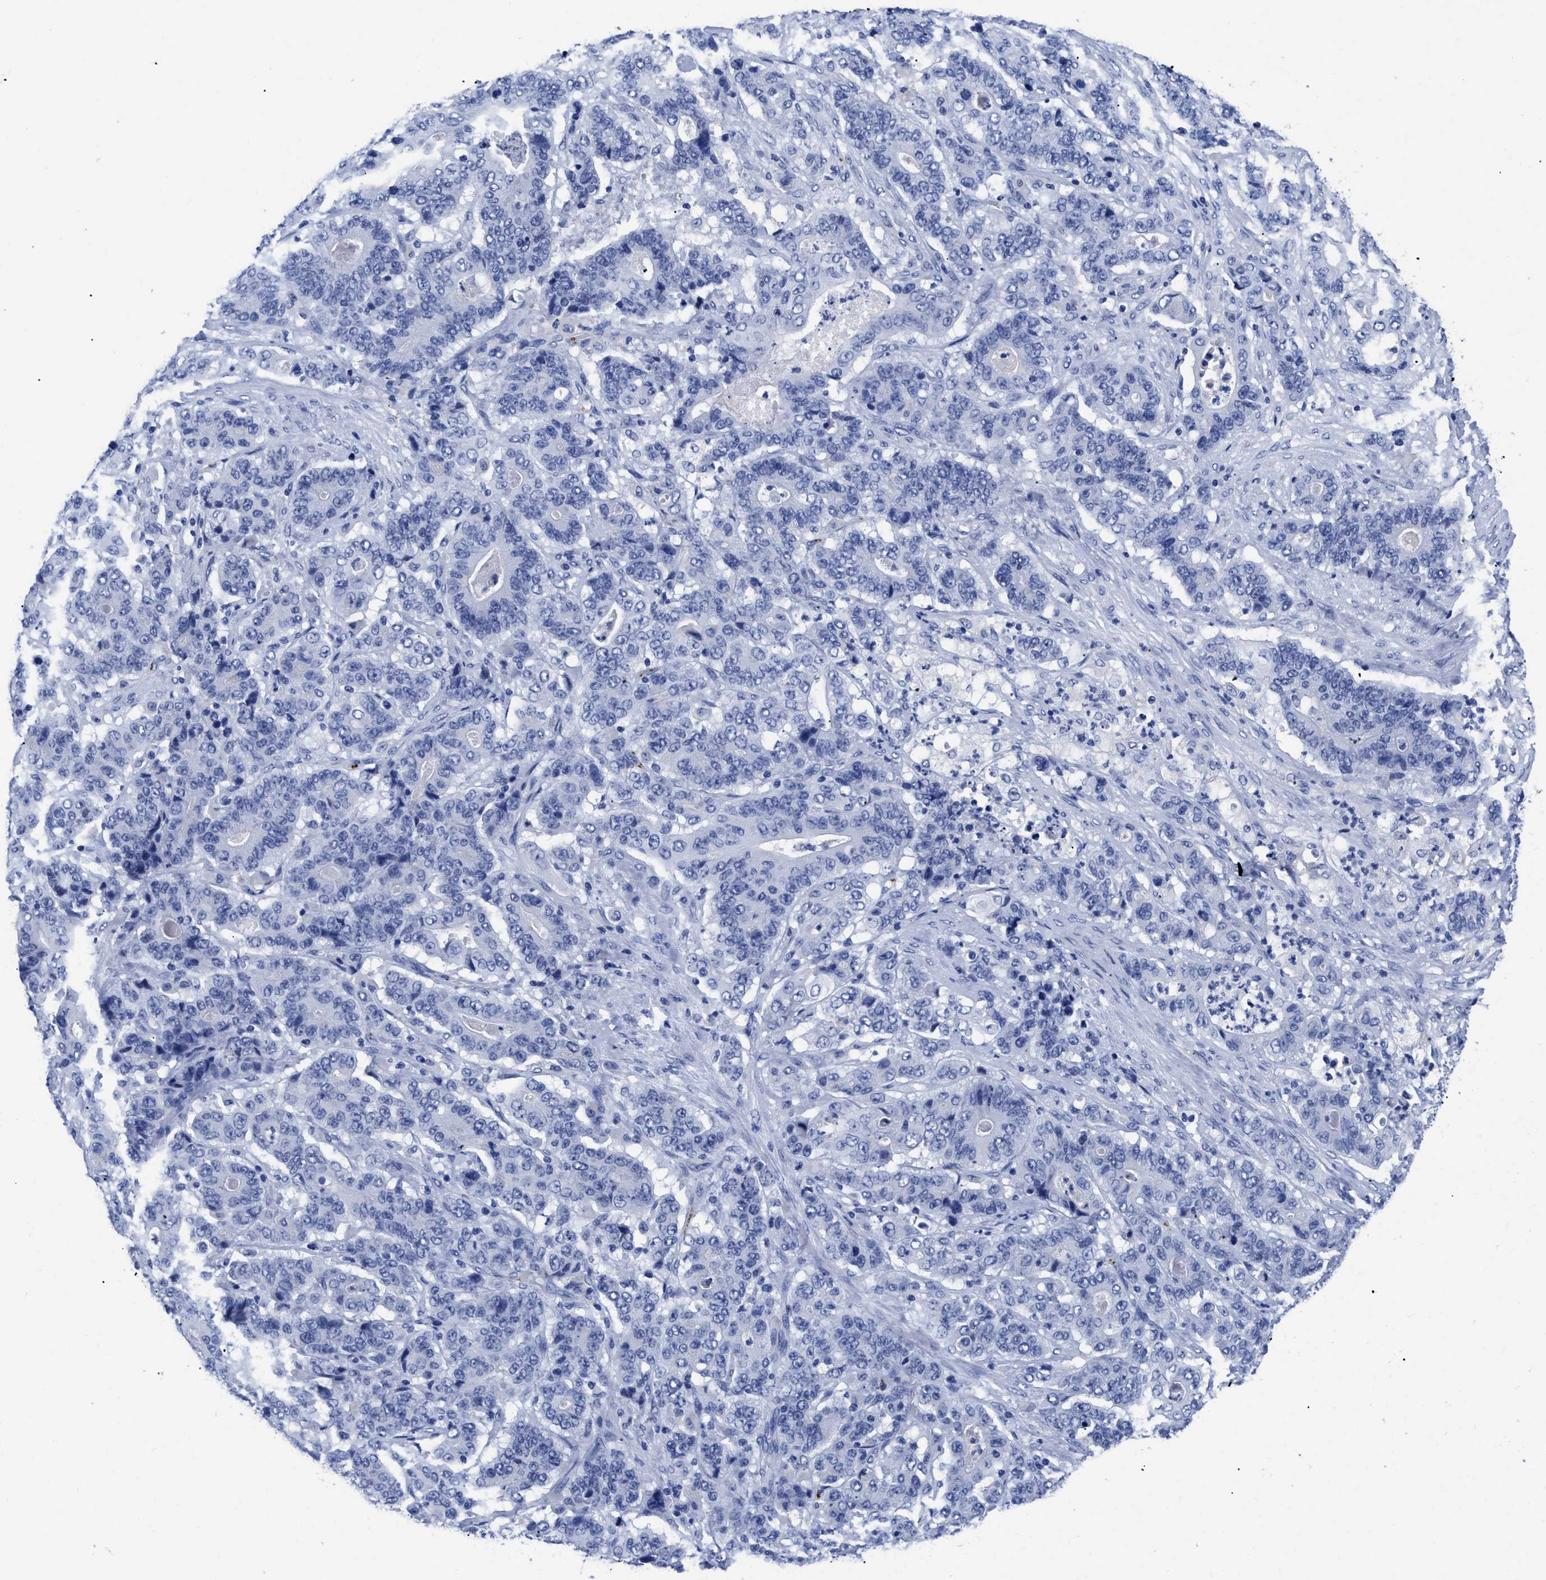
{"staining": {"intensity": "negative", "quantity": "none", "location": "none"}, "tissue": "stomach cancer", "cell_type": "Tumor cells", "image_type": "cancer", "snomed": [{"axis": "morphology", "description": "Adenocarcinoma, NOS"}, {"axis": "topography", "description": "Stomach"}], "caption": "Immunohistochemistry (IHC) of human adenocarcinoma (stomach) exhibits no staining in tumor cells.", "gene": "TREML1", "patient": {"sex": "female", "age": 73}}